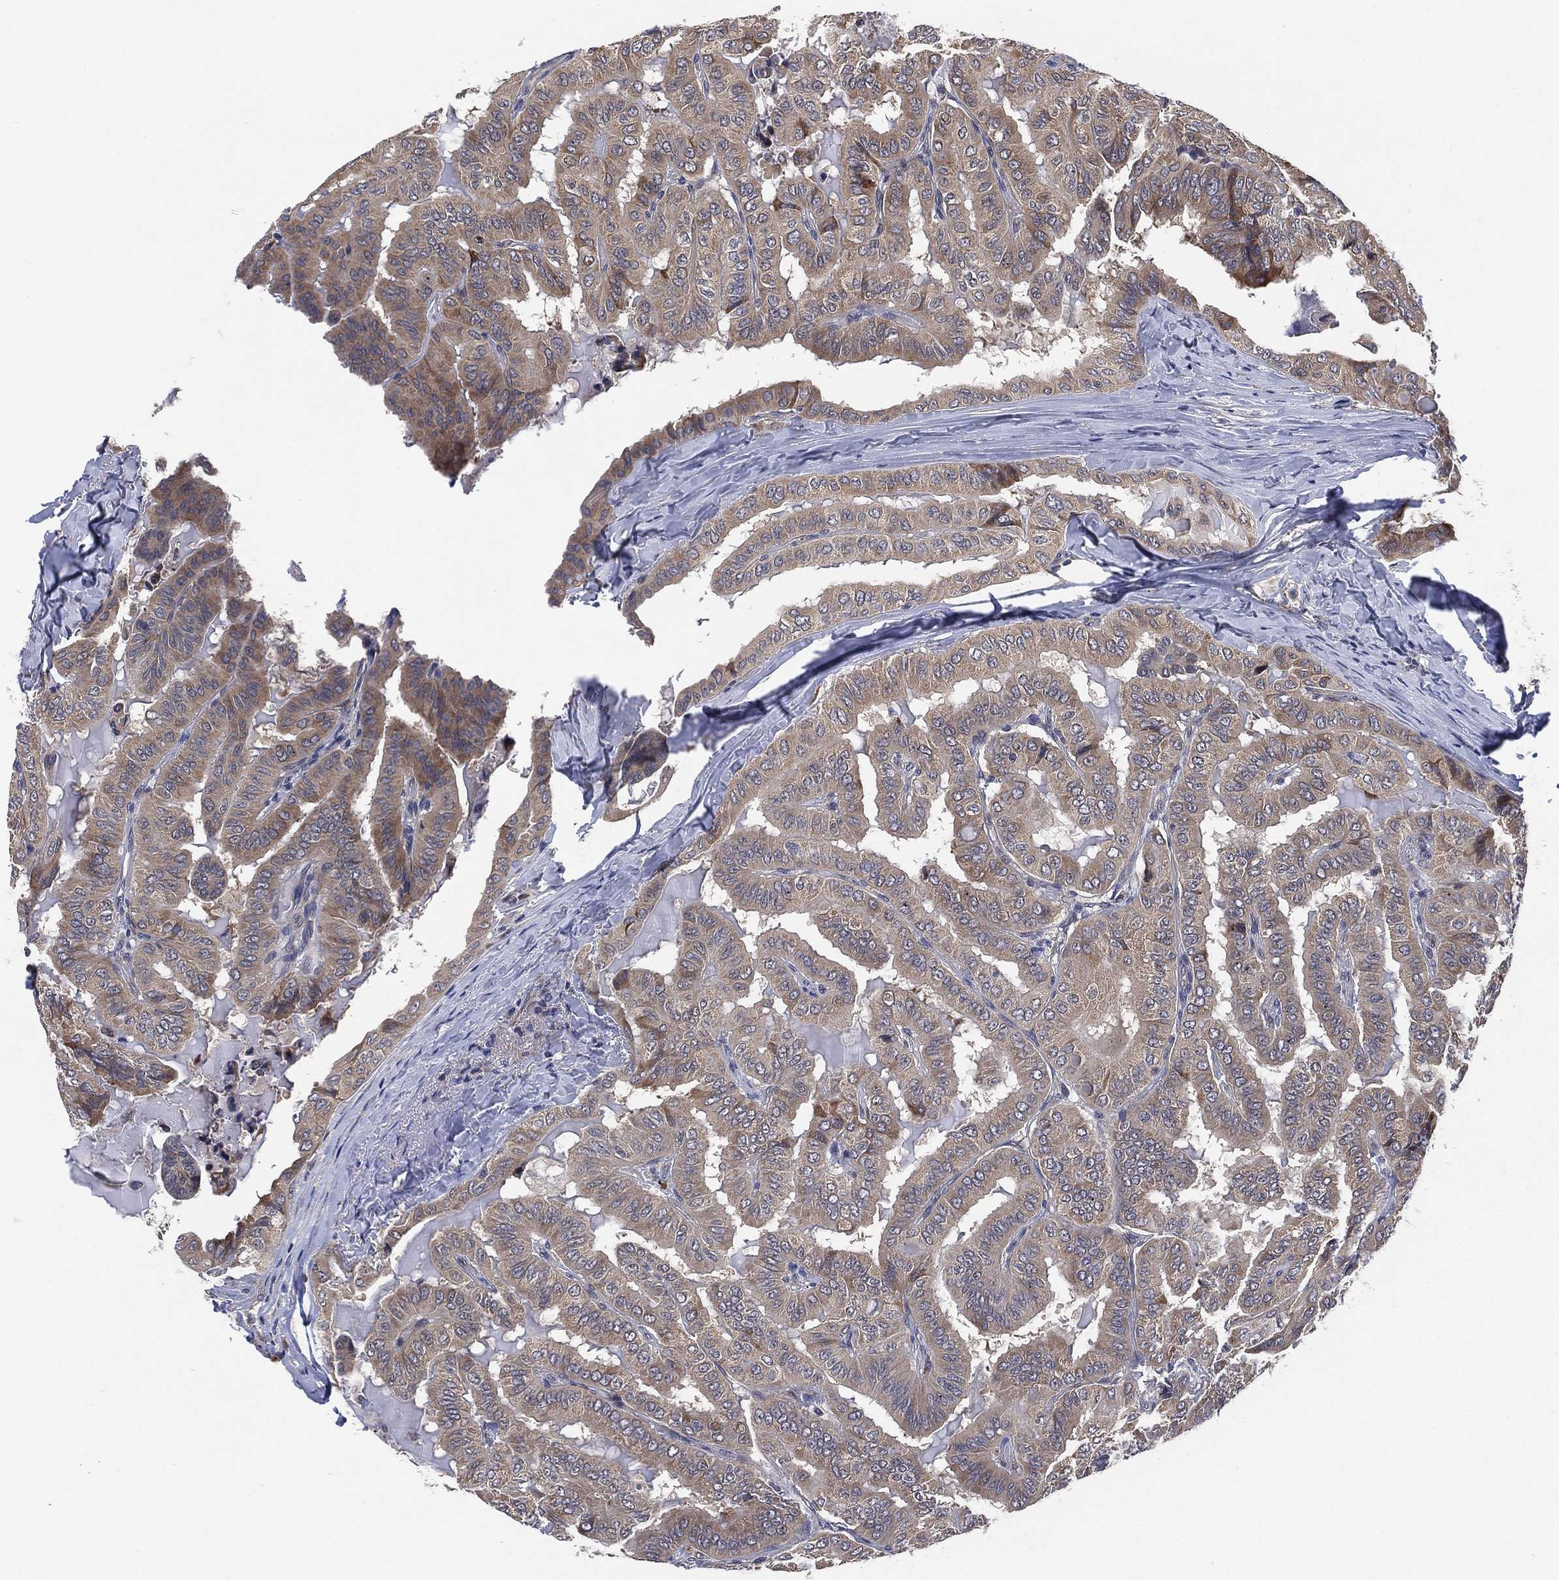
{"staining": {"intensity": "moderate", "quantity": "<25%", "location": "cytoplasmic/membranous"}, "tissue": "thyroid cancer", "cell_type": "Tumor cells", "image_type": "cancer", "snomed": [{"axis": "morphology", "description": "Papillary adenocarcinoma, NOS"}, {"axis": "topography", "description": "Thyroid gland"}], "caption": "High-magnification brightfield microscopy of thyroid cancer stained with DAB (brown) and counterstained with hematoxylin (blue). tumor cells exhibit moderate cytoplasmic/membranous positivity is identified in approximately<25% of cells.", "gene": "SELENOO", "patient": {"sex": "female", "age": 68}}